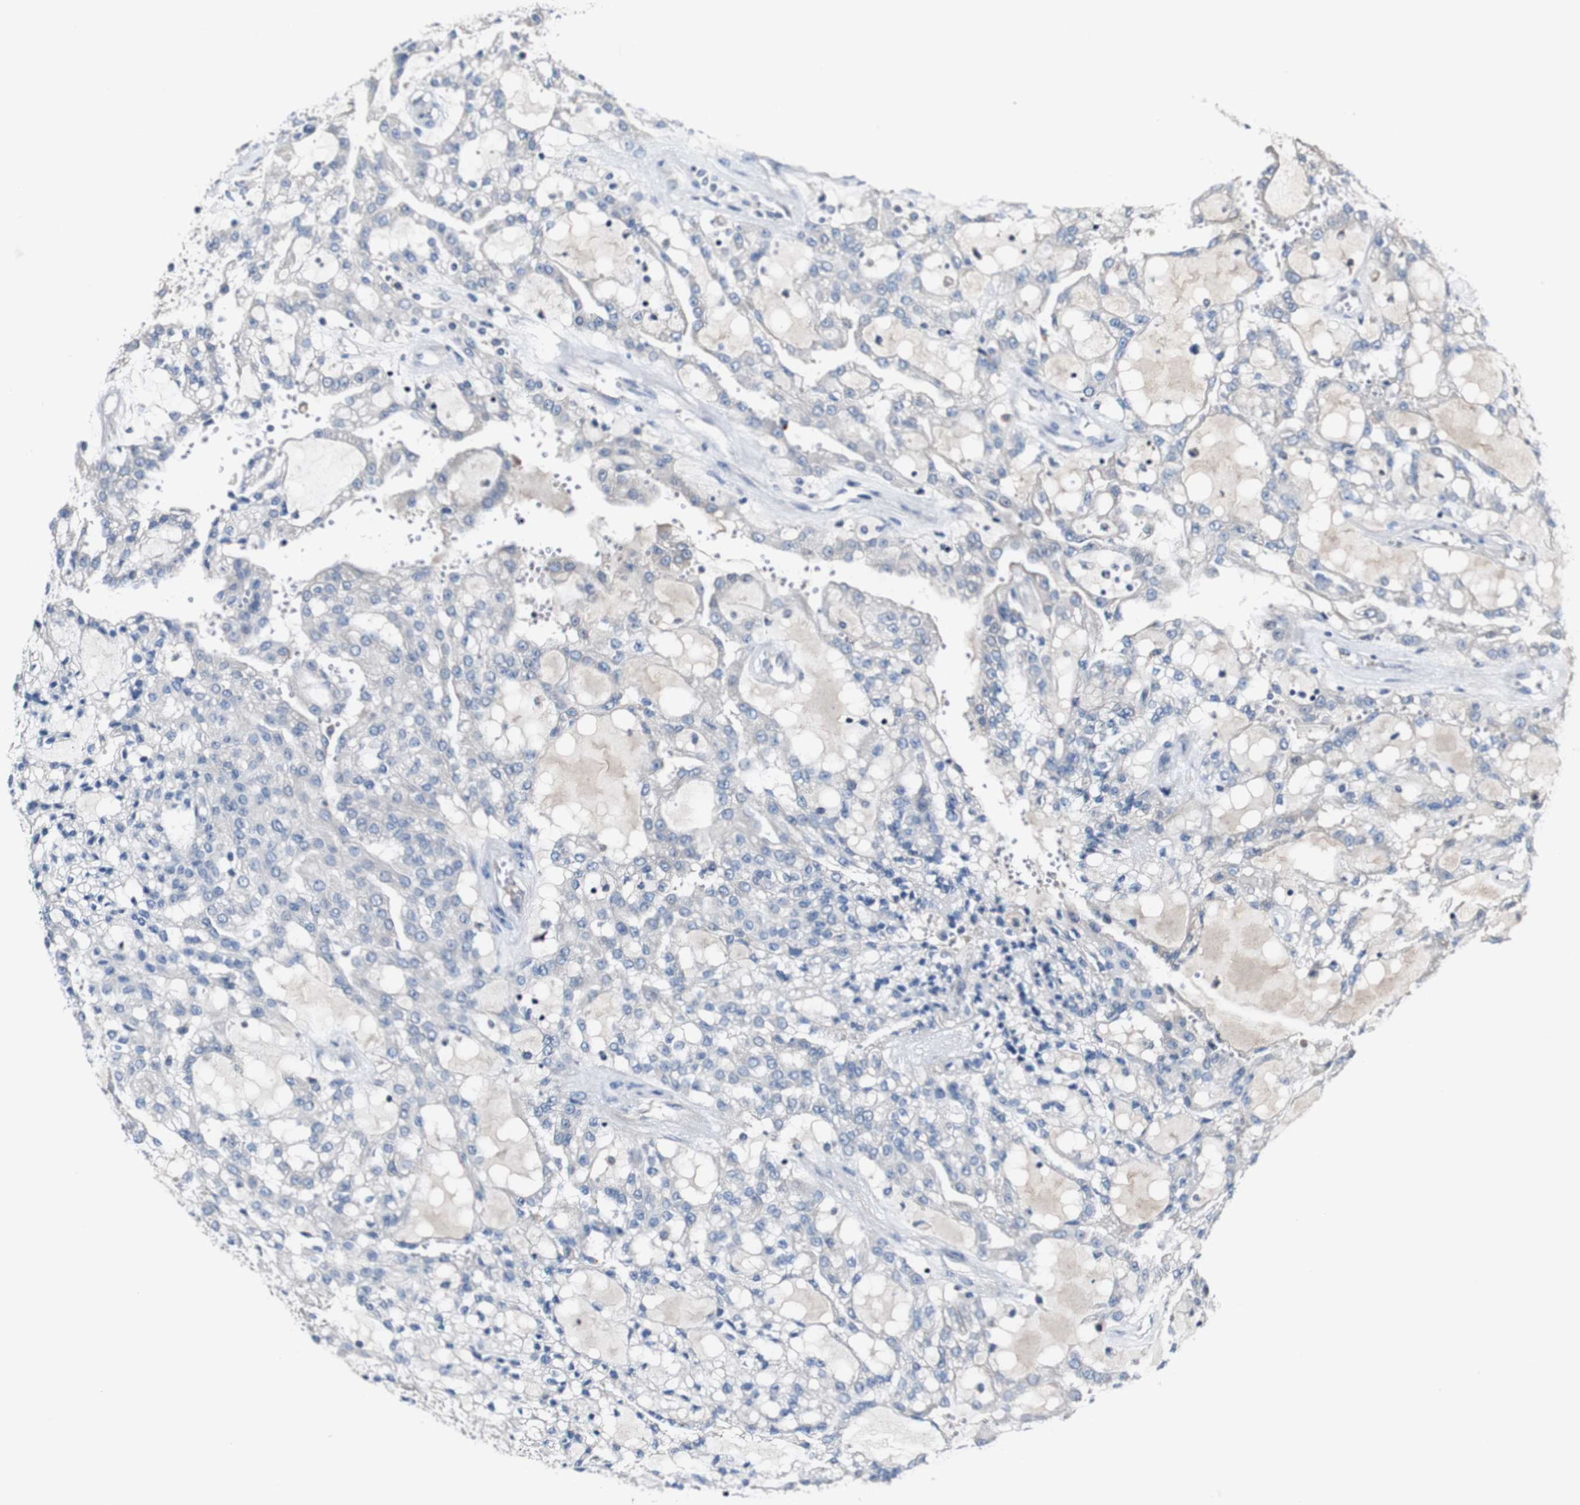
{"staining": {"intensity": "negative", "quantity": "none", "location": "none"}, "tissue": "renal cancer", "cell_type": "Tumor cells", "image_type": "cancer", "snomed": [{"axis": "morphology", "description": "Adenocarcinoma, NOS"}, {"axis": "topography", "description": "Kidney"}], "caption": "DAB (3,3'-diaminobenzidine) immunohistochemical staining of renal adenocarcinoma exhibits no significant expression in tumor cells.", "gene": "GRAMD1A", "patient": {"sex": "male", "age": 63}}